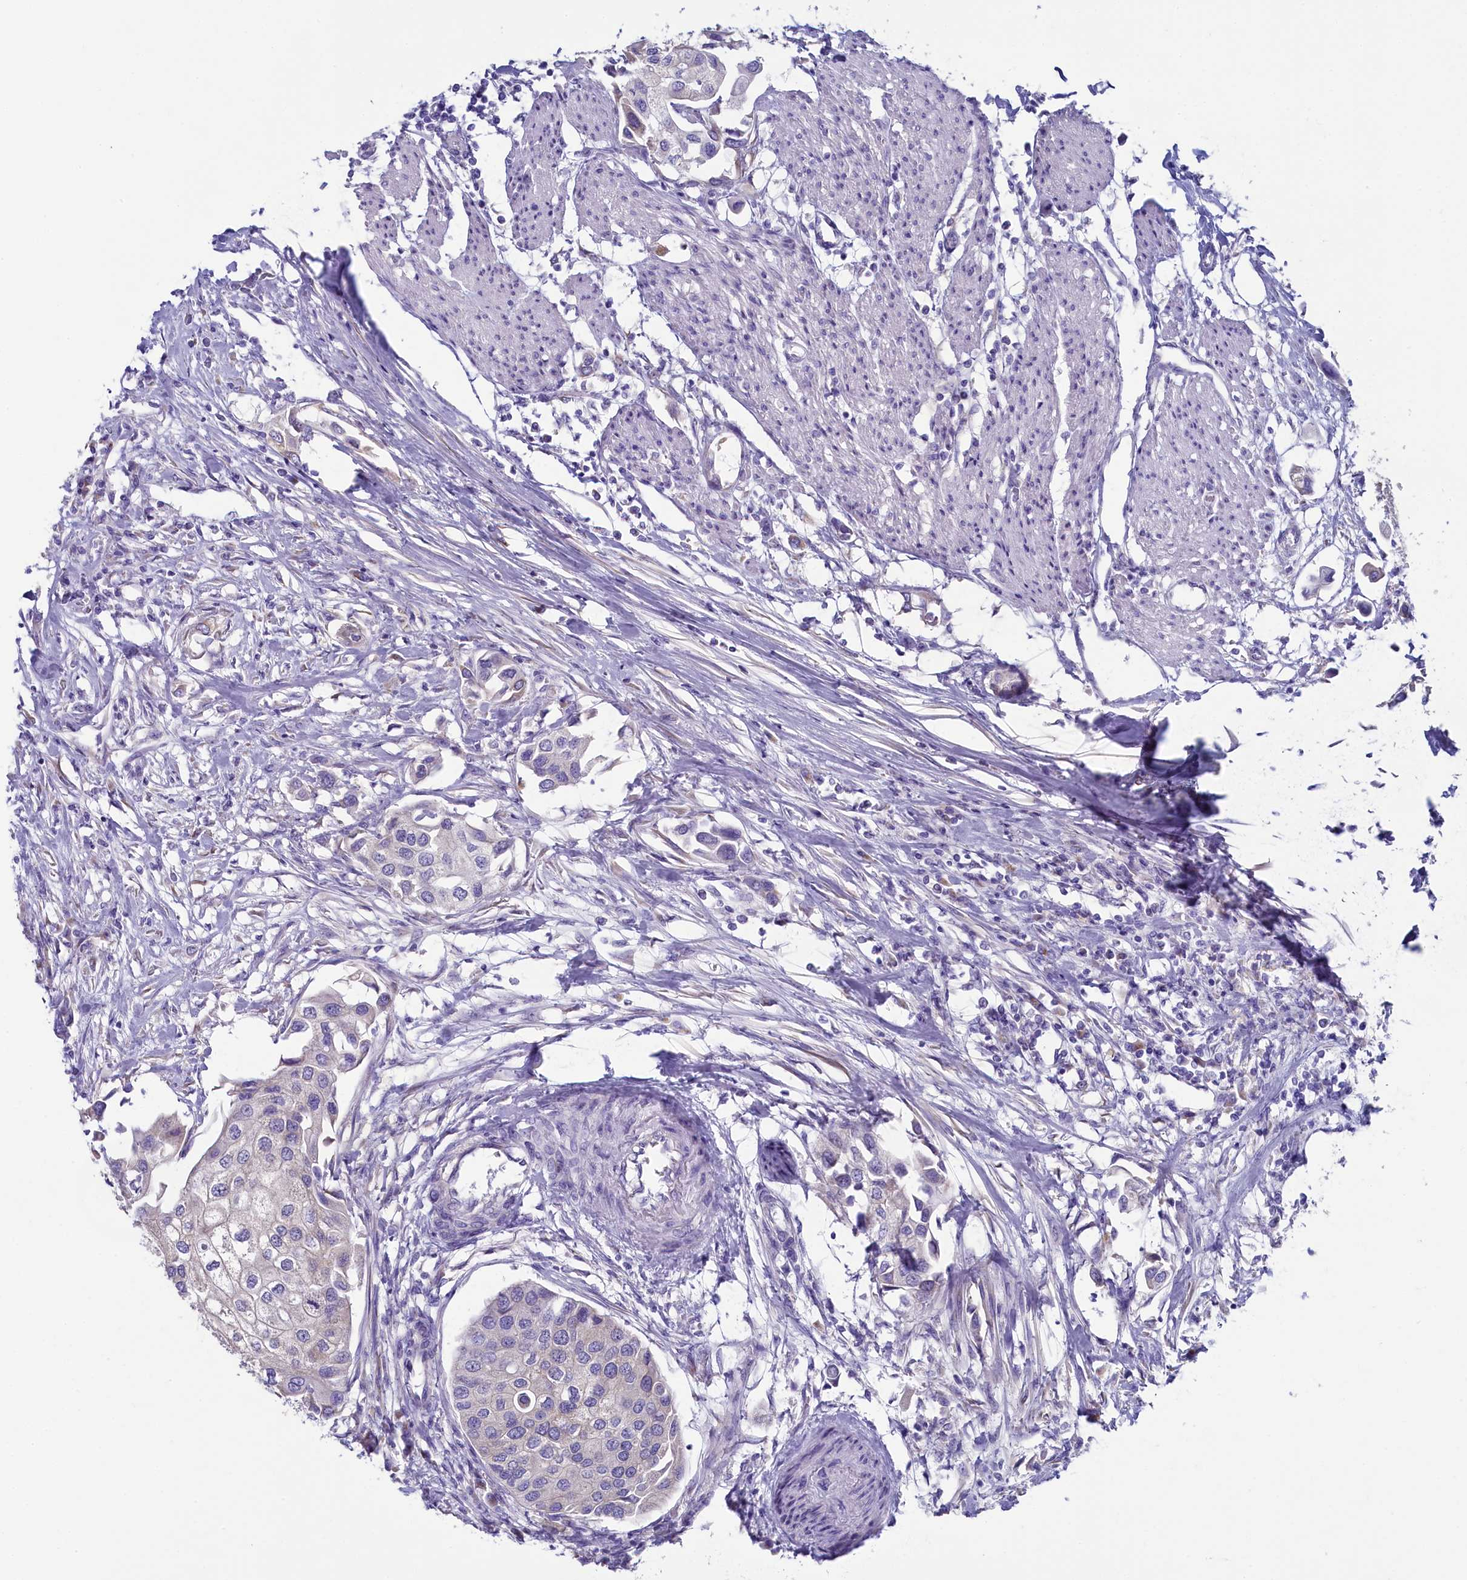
{"staining": {"intensity": "negative", "quantity": "none", "location": "none"}, "tissue": "urothelial cancer", "cell_type": "Tumor cells", "image_type": "cancer", "snomed": [{"axis": "morphology", "description": "Urothelial carcinoma, High grade"}, {"axis": "topography", "description": "Urinary bladder"}], "caption": "Urothelial carcinoma (high-grade) stained for a protein using immunohistochemistry (IHC) reveals no positivity tumor cells.", "gene": "SKA3", "patient": {"sex": "male", "age": 64}}